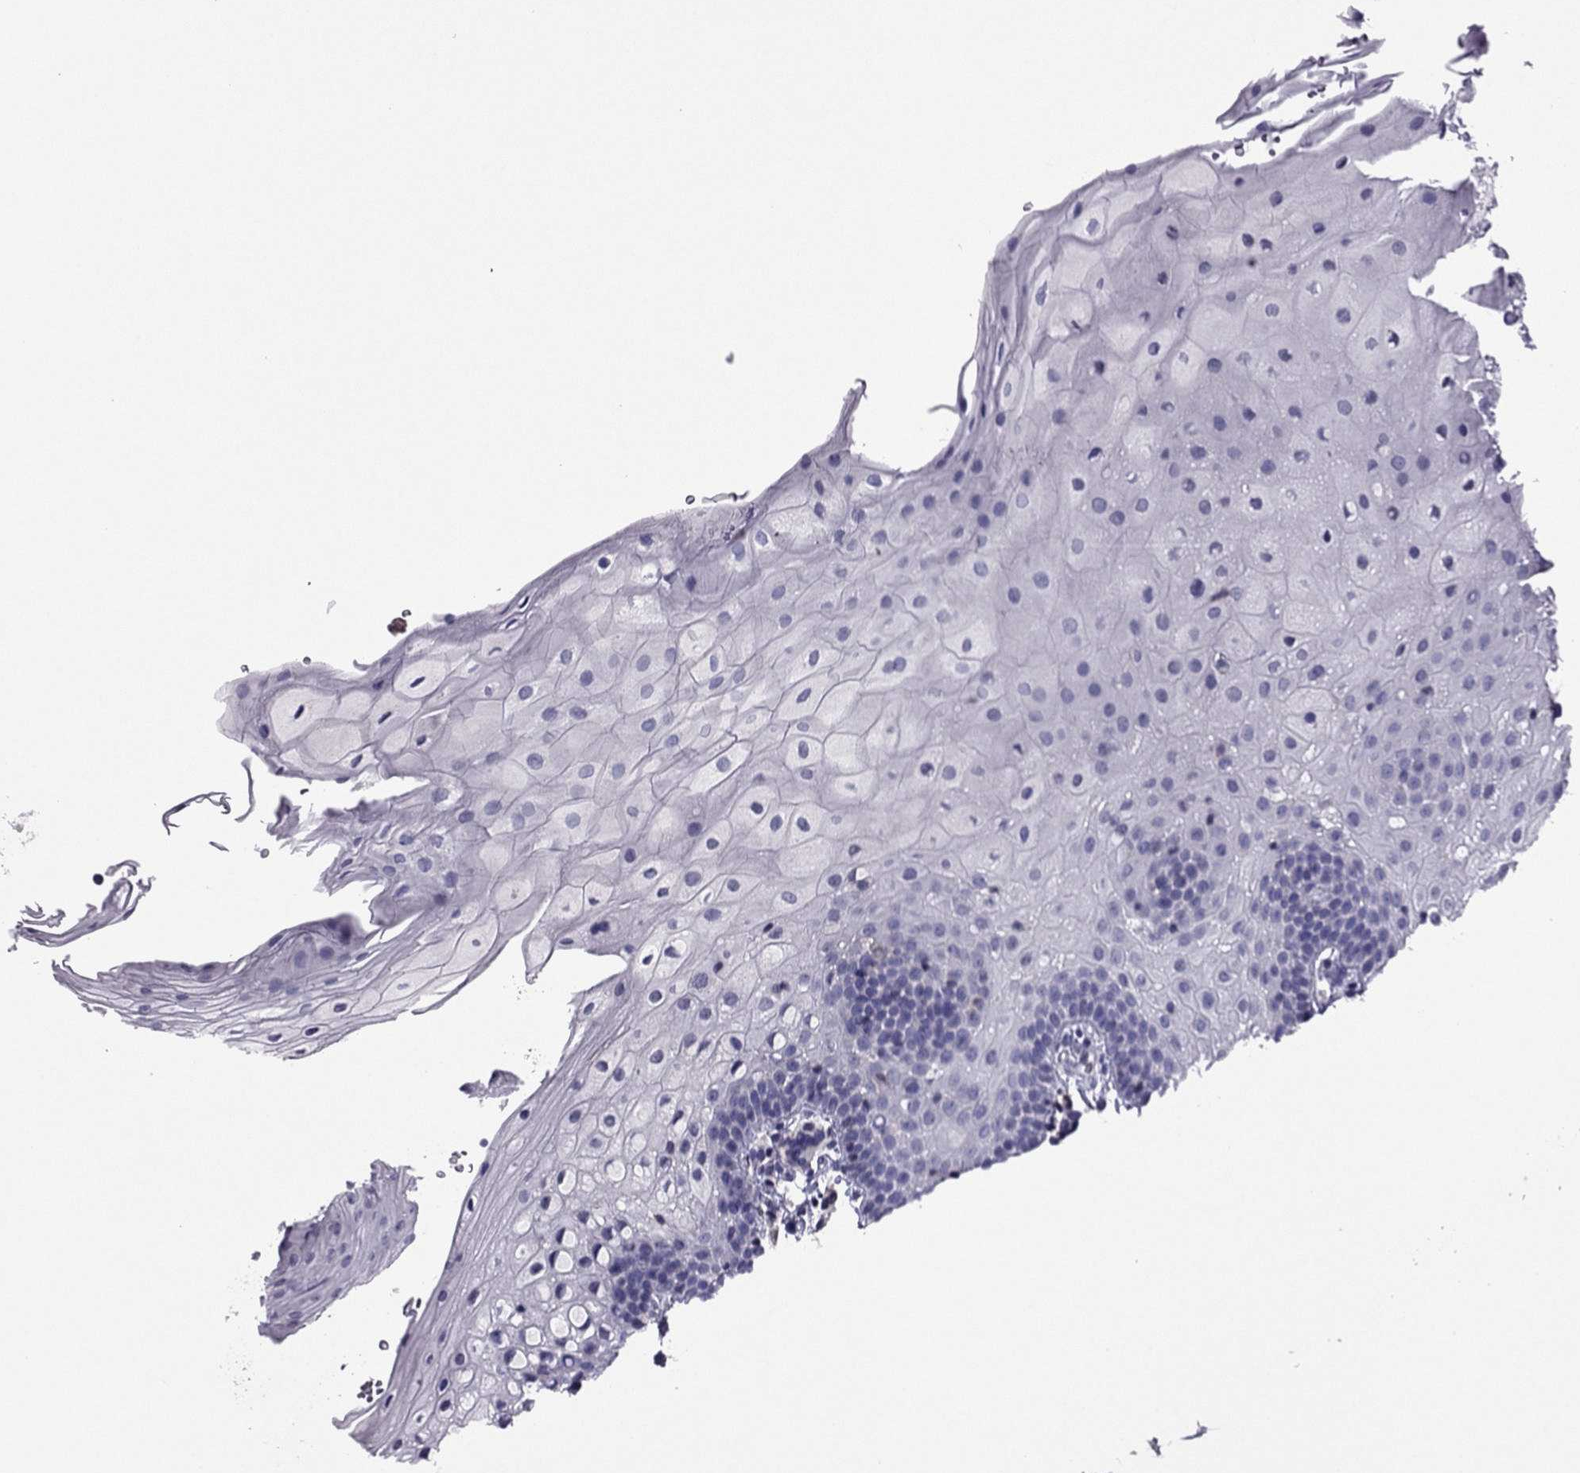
{"staining": {"intensity": "negative", "quantity": "none", "location": "none"}, "tissue": "oral mucosa", "cell_type": "Squamous epithelial cells", "image_type": "normal", "snomed": [{"axis": "morphology", "description": "Normal tissue, NOS"}, {"axis": "topography", "description": "Oral tissue"}, {"axis": "topography", "description": "Tounge, NOS"}], "caption": "This is an IHC micrograph of benign human oral mucosa. There is no positivity in squamous epithelial cells.", "gene": "SLC16A8", "patient": {"sex": "female", "age": 83}}